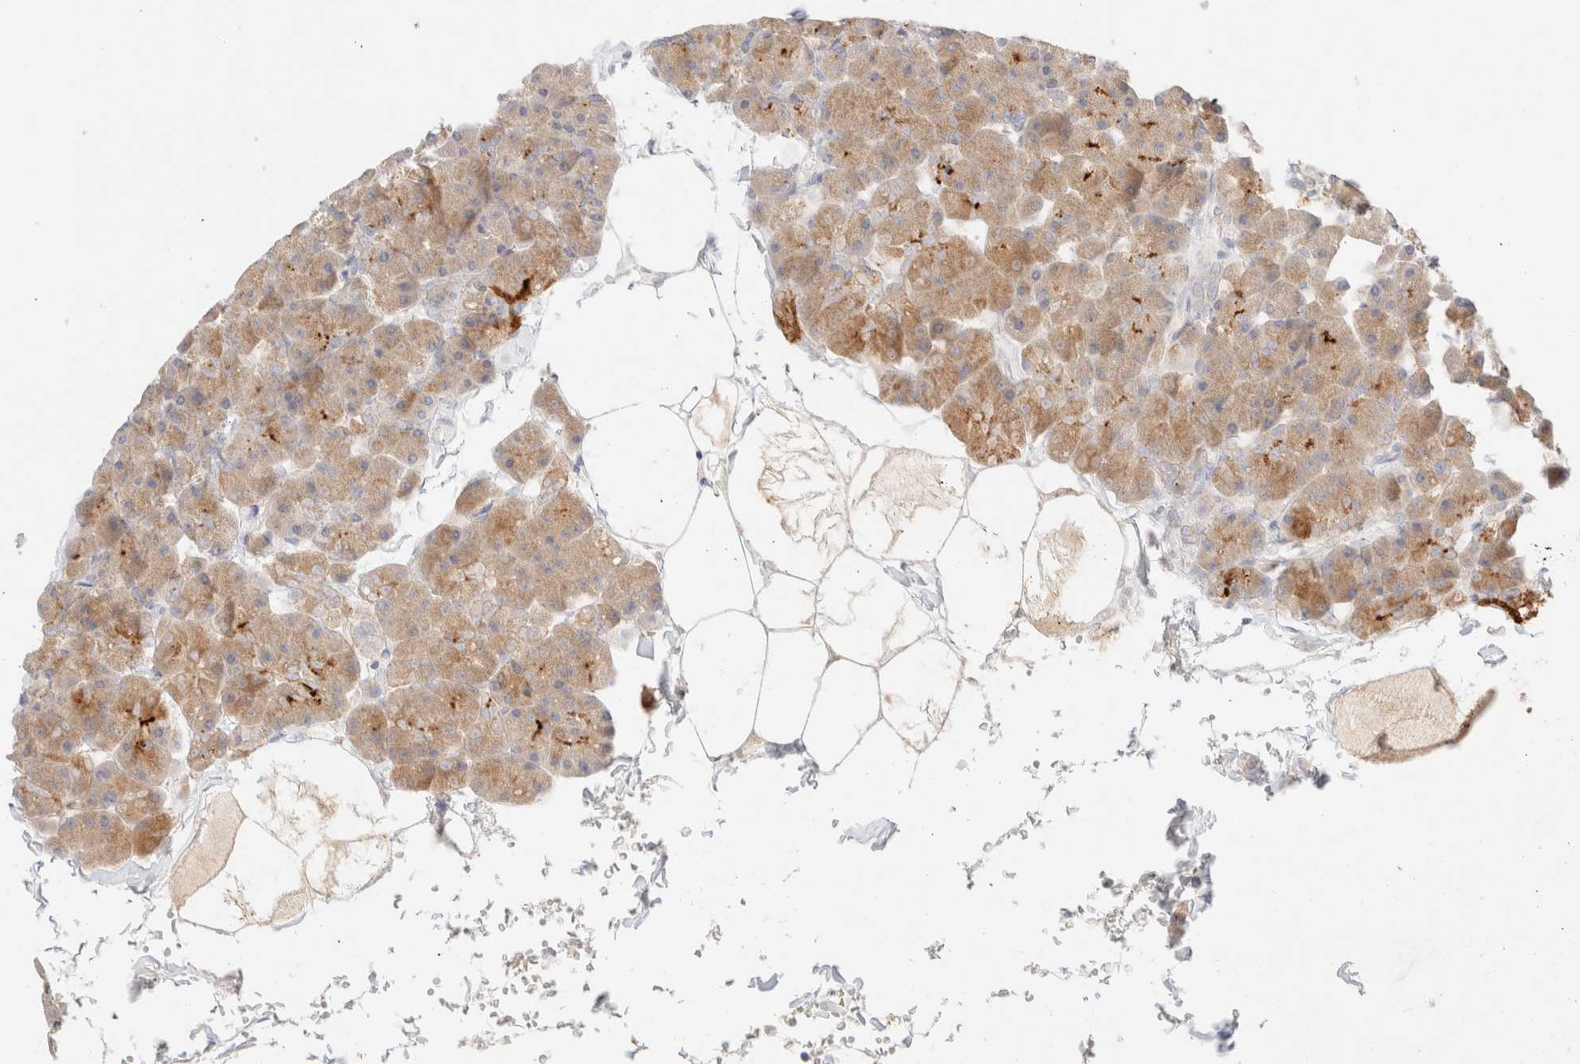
{"staining": {"intensity": "weak", "quantity": ">75%", "location": "cytoplasmic/membranous"}, "tissue": "pancreas", "cell_type": "Exocrine glandular cells", "image_type": "normal", "snomed": [{"axis": "morphology", "description": "Normal tissue, NOS"}, {"axis": "topography", "description": "Pancreas"}], "caption": "Unremarkable pancreas reveals weak cytoplasmic/membranous expression in about >75% of exocrine glandular cells.", "gene": "SNTB1", "patient": {"sex": "male", "age": 35}}